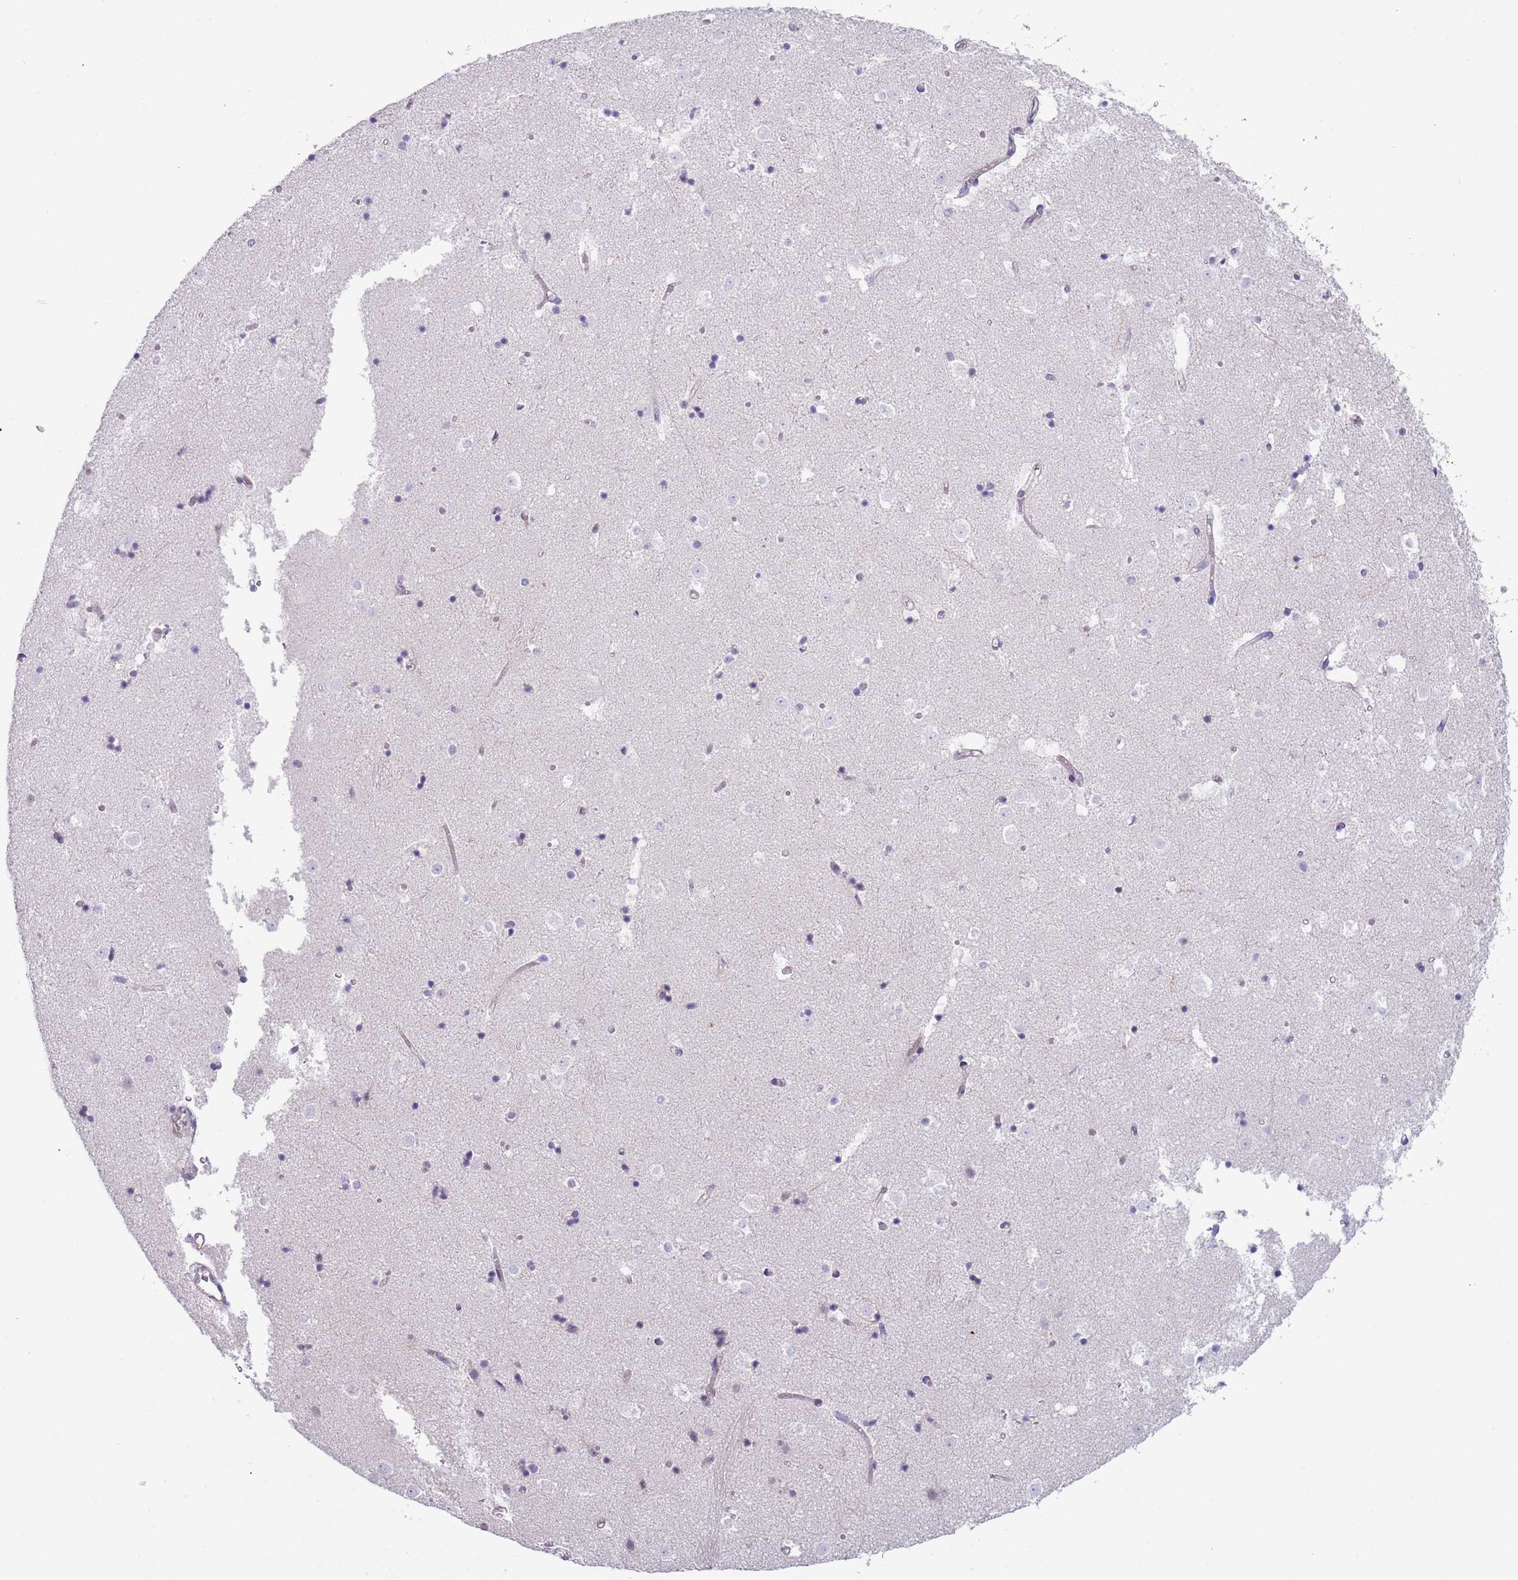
{"staining": {"intensity": "negative", "quantity": "none", "location": "none"}, "tissue": "caudate", "cell_type": "Glial cells", "image_type": "normal", "snomed": [{"axis": "morphology", "description": "Normal tissue, NOS"}, {"axis": "topography", "description": "Lateral ventricle wall"}], "caption": "Micrograph shows no protein staining in glial cells of normal caudate.", "gene": "TNRC6C", "patient": {"sex": "female", "age": 52}}